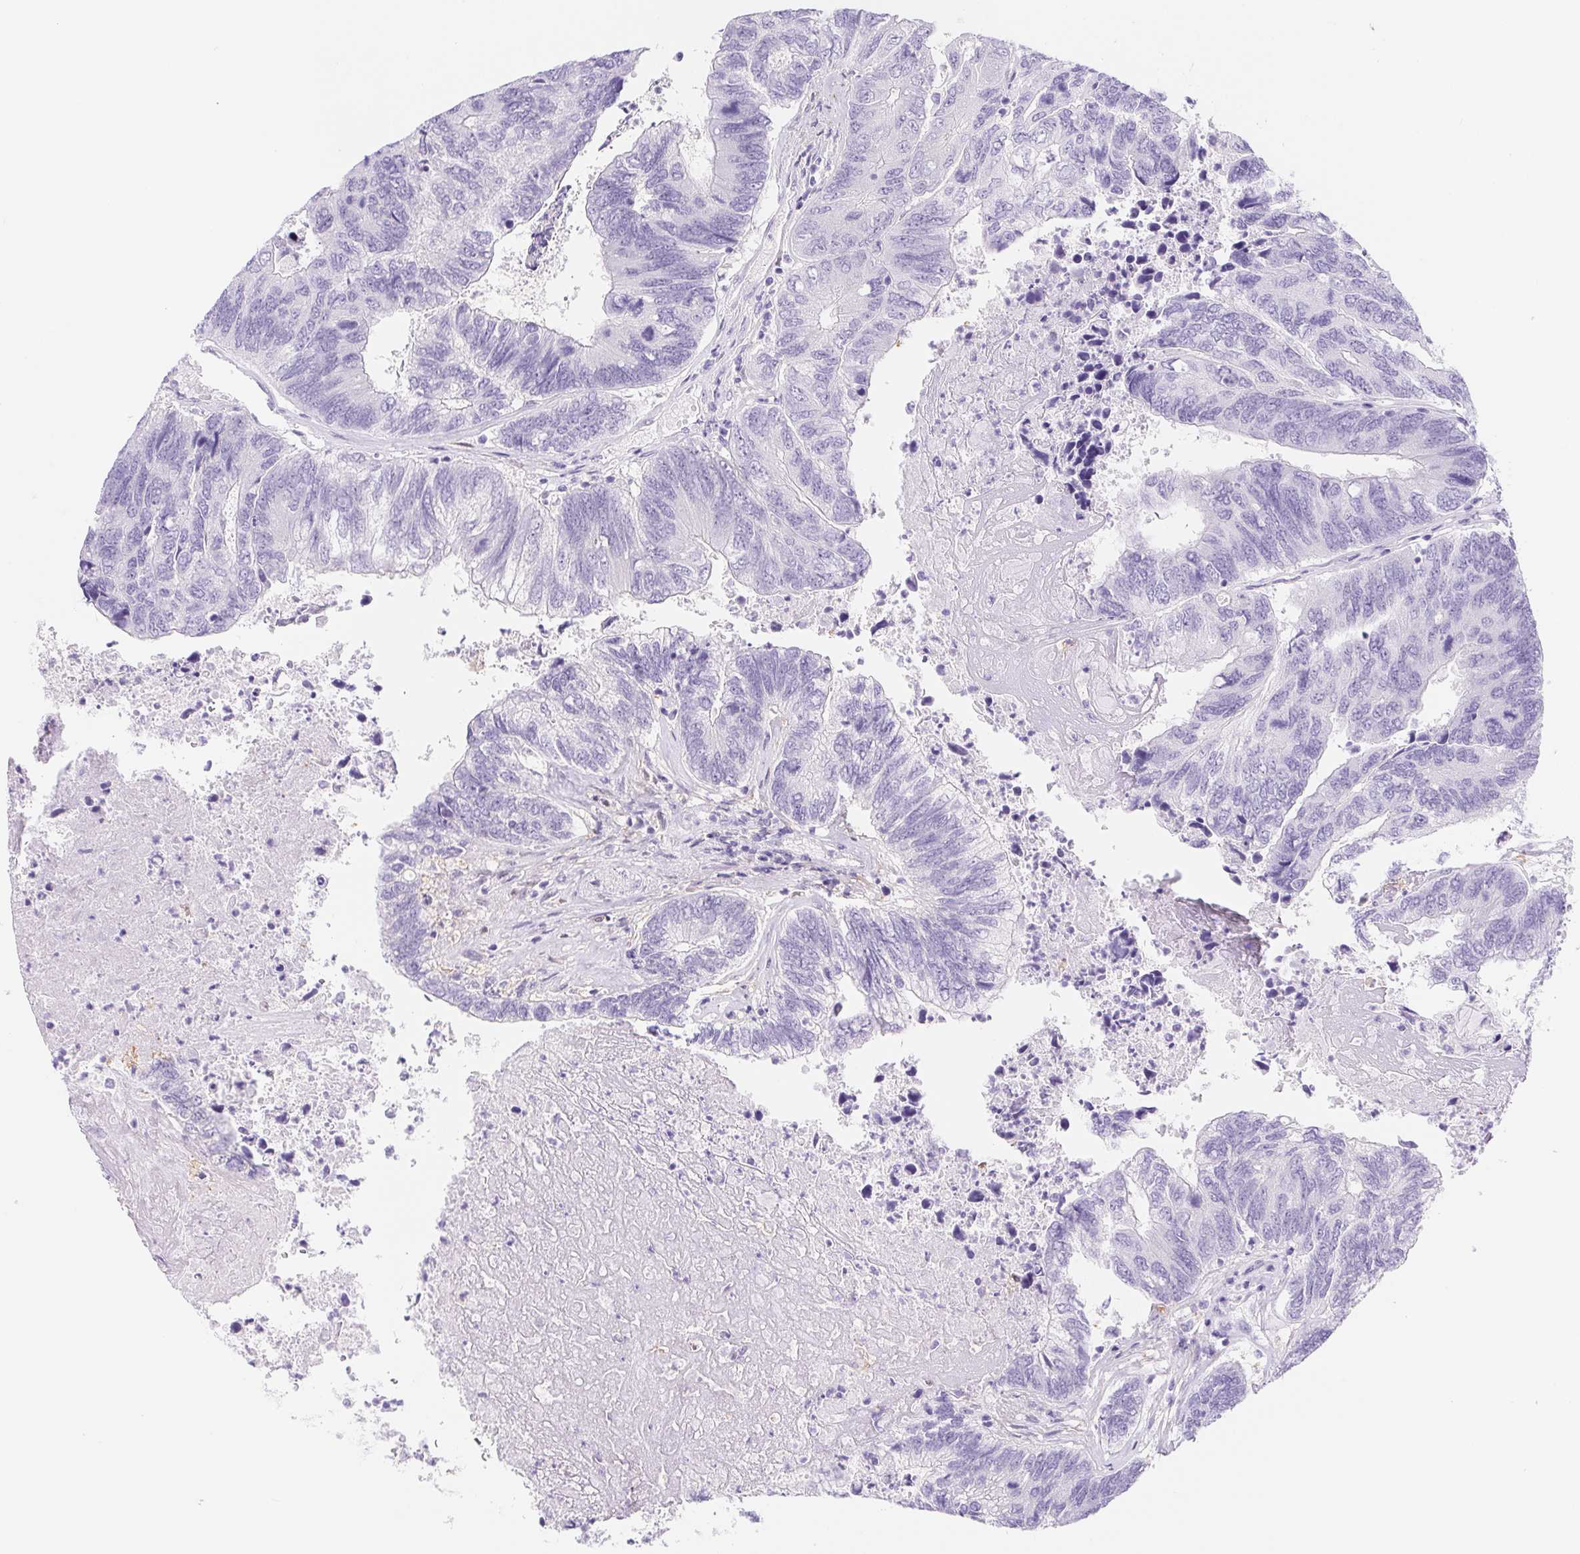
{"staining": {"intensity": "negative", "quantity": "none", "location": "none"}, "tissue": "colorectal cancer", "cell_type": "Tumor cells", "image_type": "cancer", "snomed": [{"axis": "morphology", "description": "Adenocarcinoma, NOS"}, {"axis": "topography", "description": "Colon"}], "caption": "Tumor cells are negative for protein expression in human colorectal cancer. The staining is performed using DAB (3,3'-diaminobenzidine) brown chromogen with nuclei counter-stained in using hematoxylin.", "gene": "DYNC2LI1", "patient": {"sex": "female", "age": 67}}